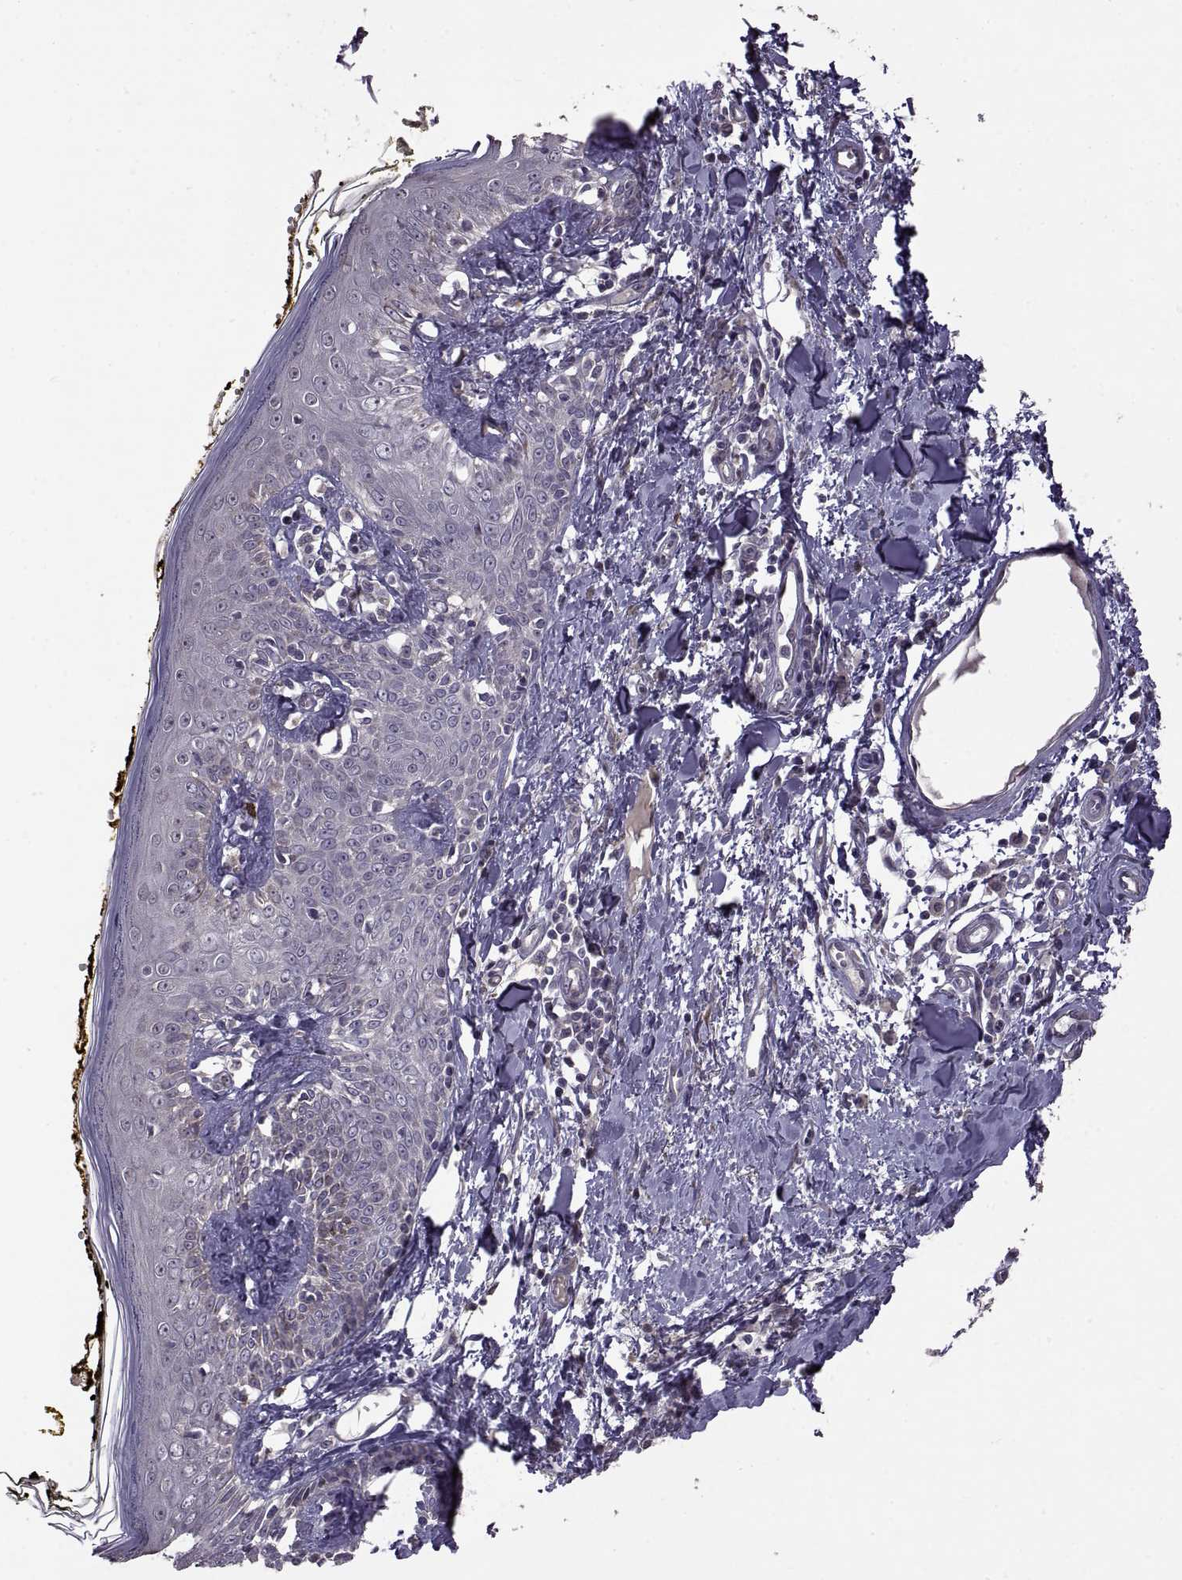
{"staining": {"intensity": "negative", "quantity": "none", "location": "none"}, "tissue": "skin", "cell_type": "Fibroblasts", "image_type": "normal", "snomed": [{"axis": "morphology", "description": "Normal tissue, NOS"}, {"axis": "topography", "description": "Skin"}], "caption": "A photomicrograph of skin stained for a protein demonstrates no brown staining in fibroblasts. (Immunohistochemistry, brightfield microscopy, high magnification).", "gene": "DEFB136", "patient": {"sex": "male", "age": 76}}